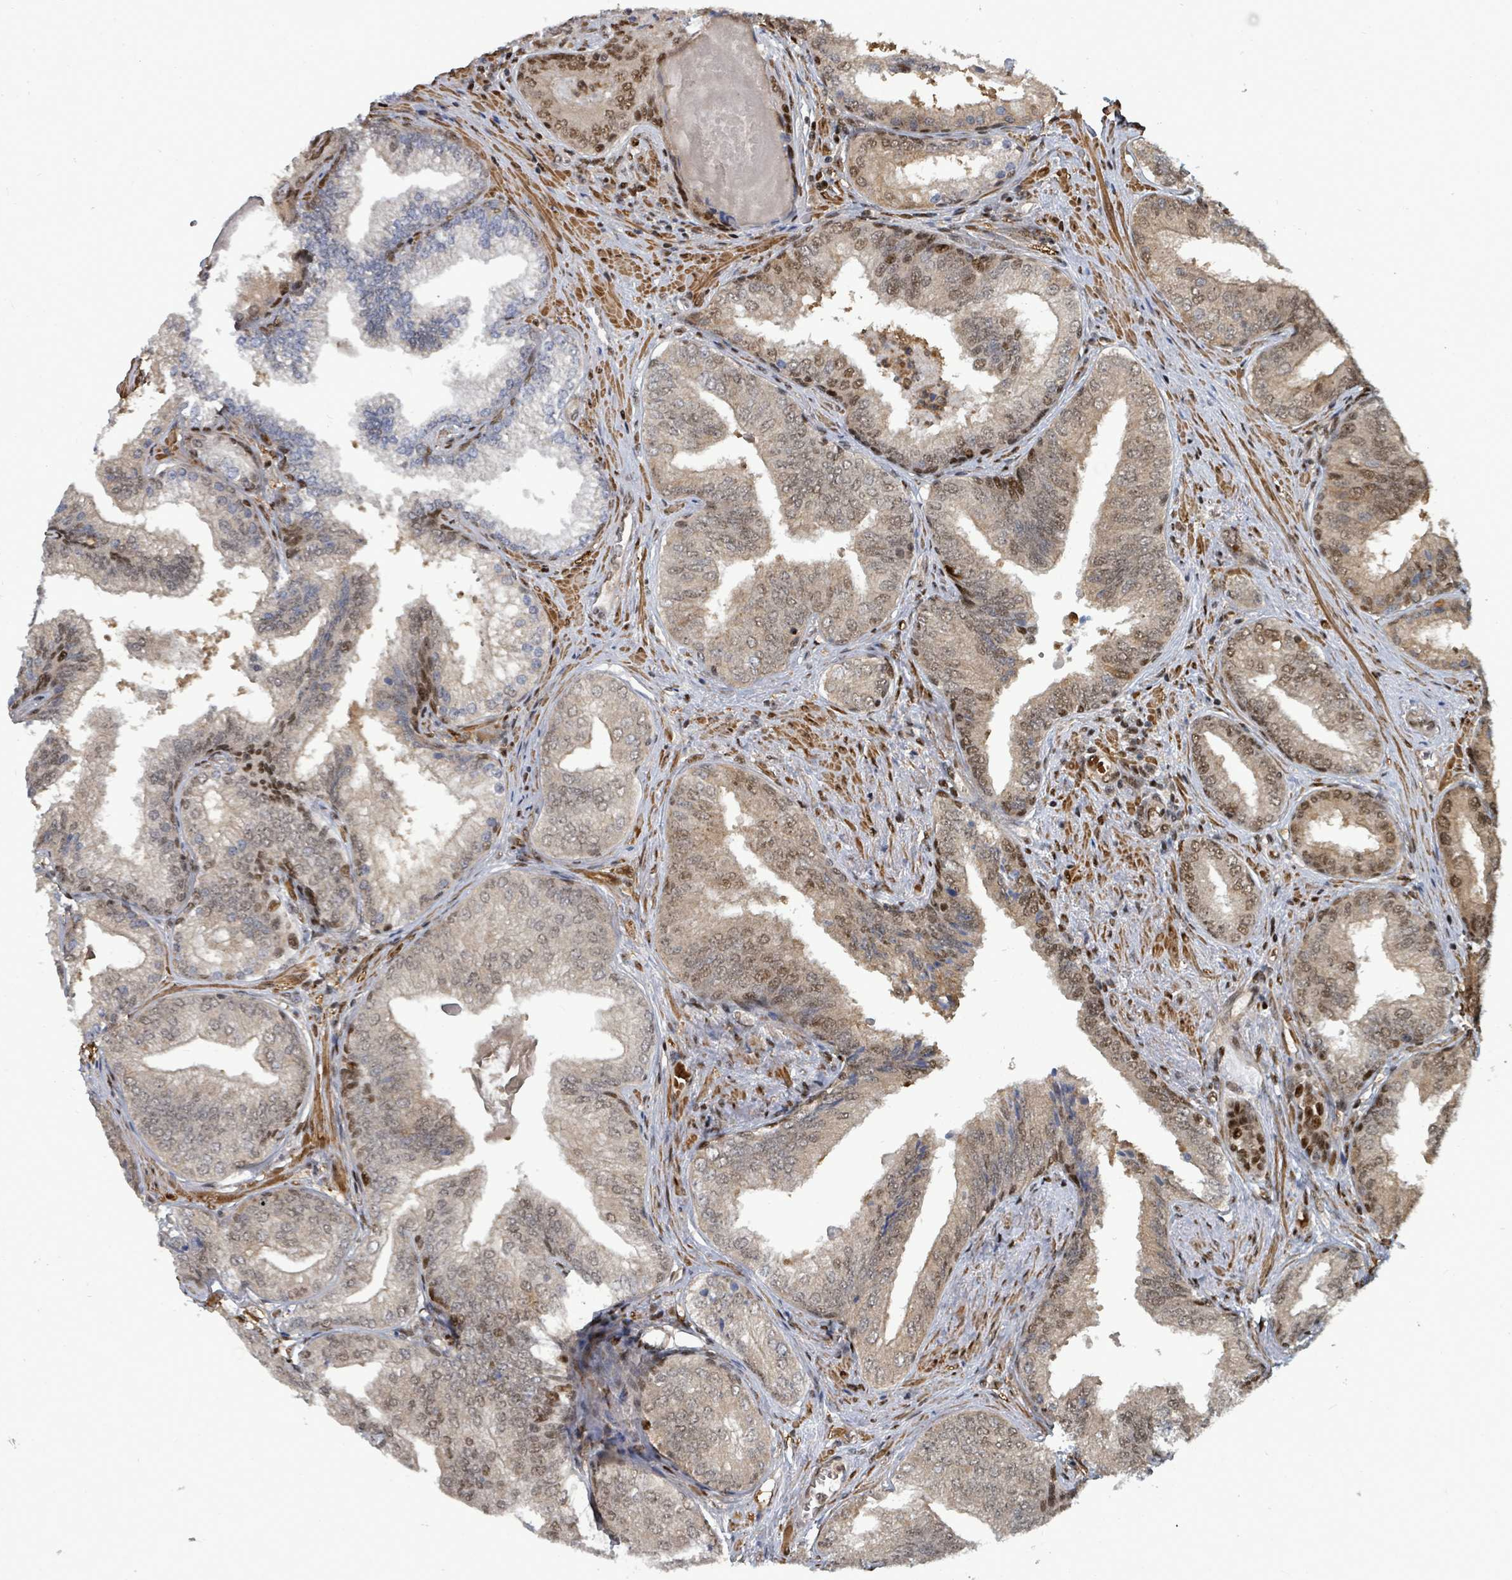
{"staining": {"intensity": "moderate", "quantity": "<25%", "location": "cytoplasmic/membranous,nuclear"}, "tissue": "prostate cancer", "cell_type": "Tumor cells", "image_type": "cancer", "snomed": [{"axis": "morphology", "description": "Adenocarcinoma, High grade"}, {"axis": "topography", "description": "Prostate"}], "caption": "Immunohistochemical staining of prostate adenocarcinoma (high-grade) shows low levels of moderate cytoplasmic/membranous and nuclear protein staining in approximately <25% of tumor cells.", "gene": "TRDMT1", "patient": {"sex": "male", "age": 63}}